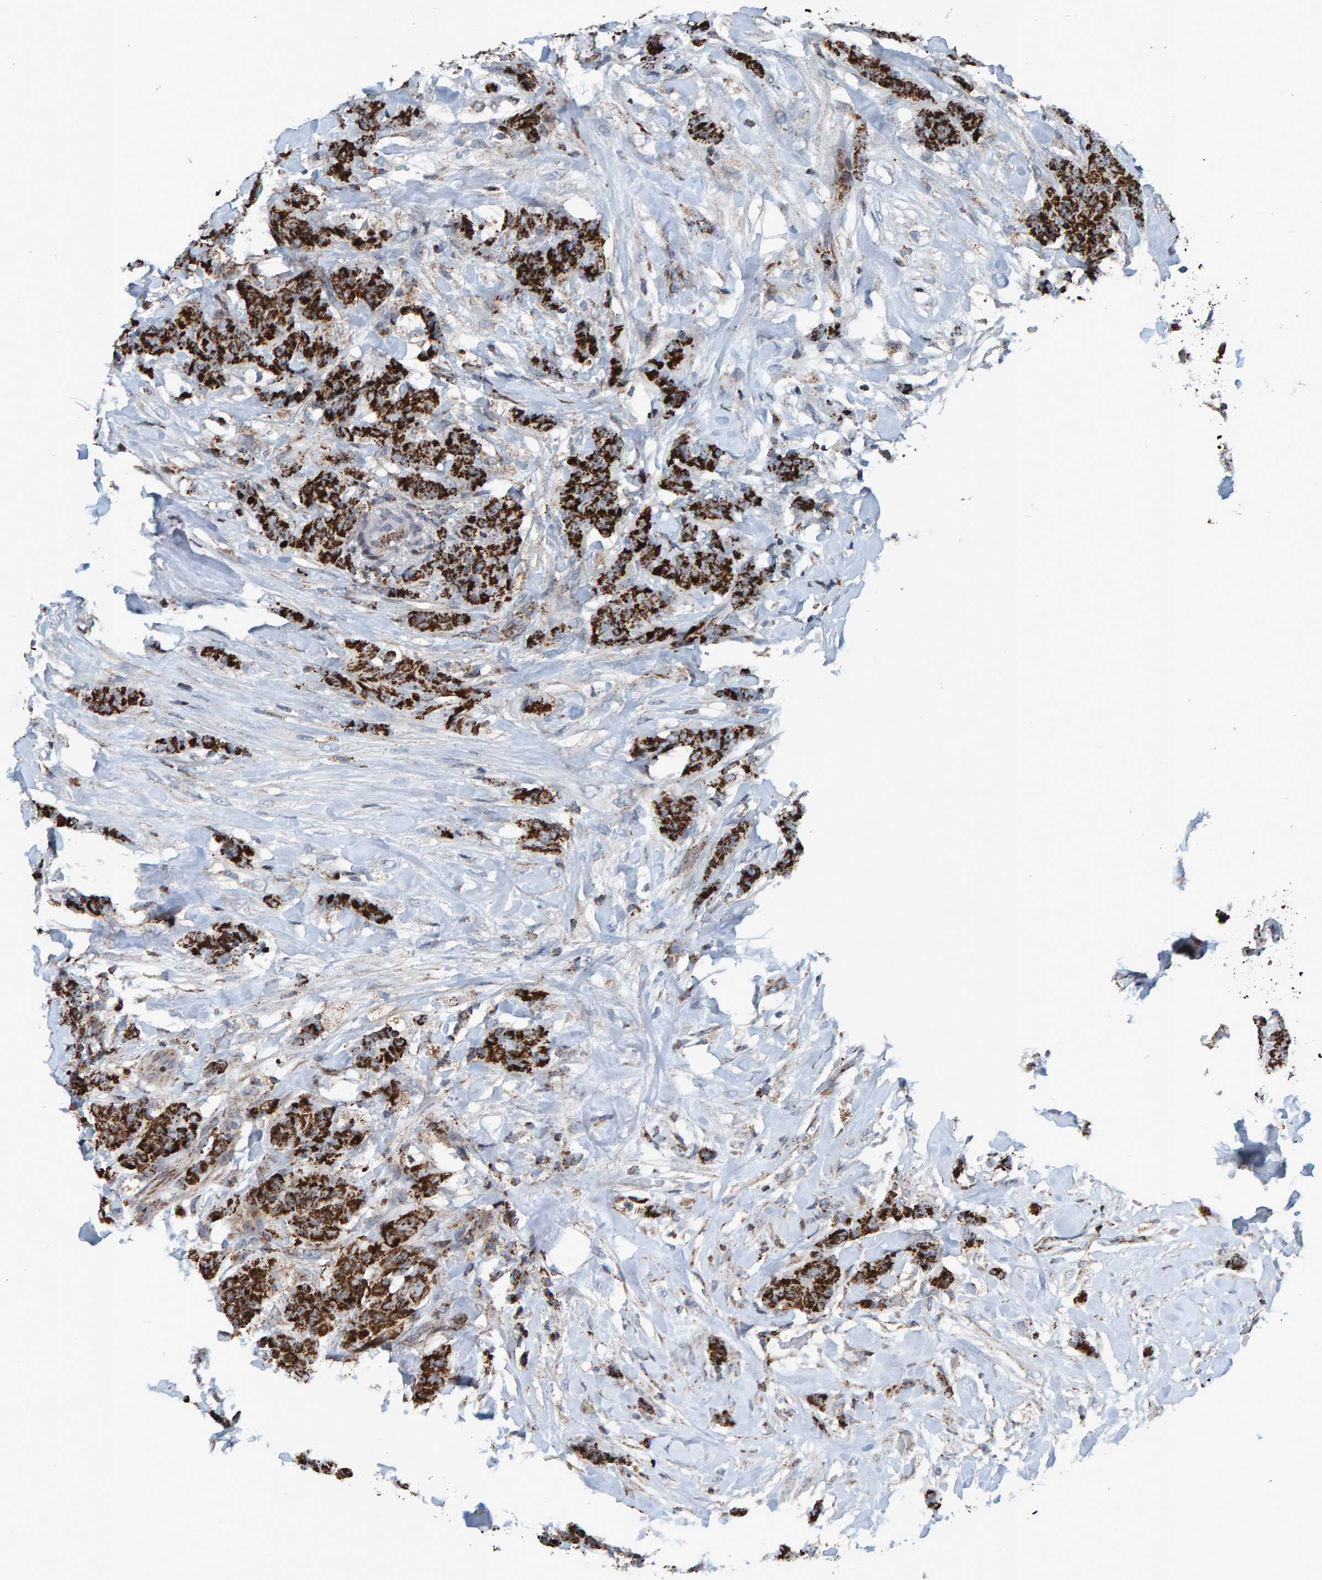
{"staining": {"intensity": "strong", "quantity": ">75%", "location": "cytoplasmic/membranous"}, "tissue": "breast cancer", "cell_type": "Tumor cells", "image_type": "cancer", "snomed": [{"axis": "morphology", "description": "Normal tissue, NOS"}, {"axis": "morphology", "description": "Duct carcinoma"}, {"axis": "topography", "description": "Breast"}], "caption": "Immunohistochemical staining of breast cancer (infiltrating ductal carcinoma) displays strong cytoplasmic/membranous protein expression in about >75% of tumor cells.", "gene": "ZNF48", "patient": {"sex": "female", "age": 40}}